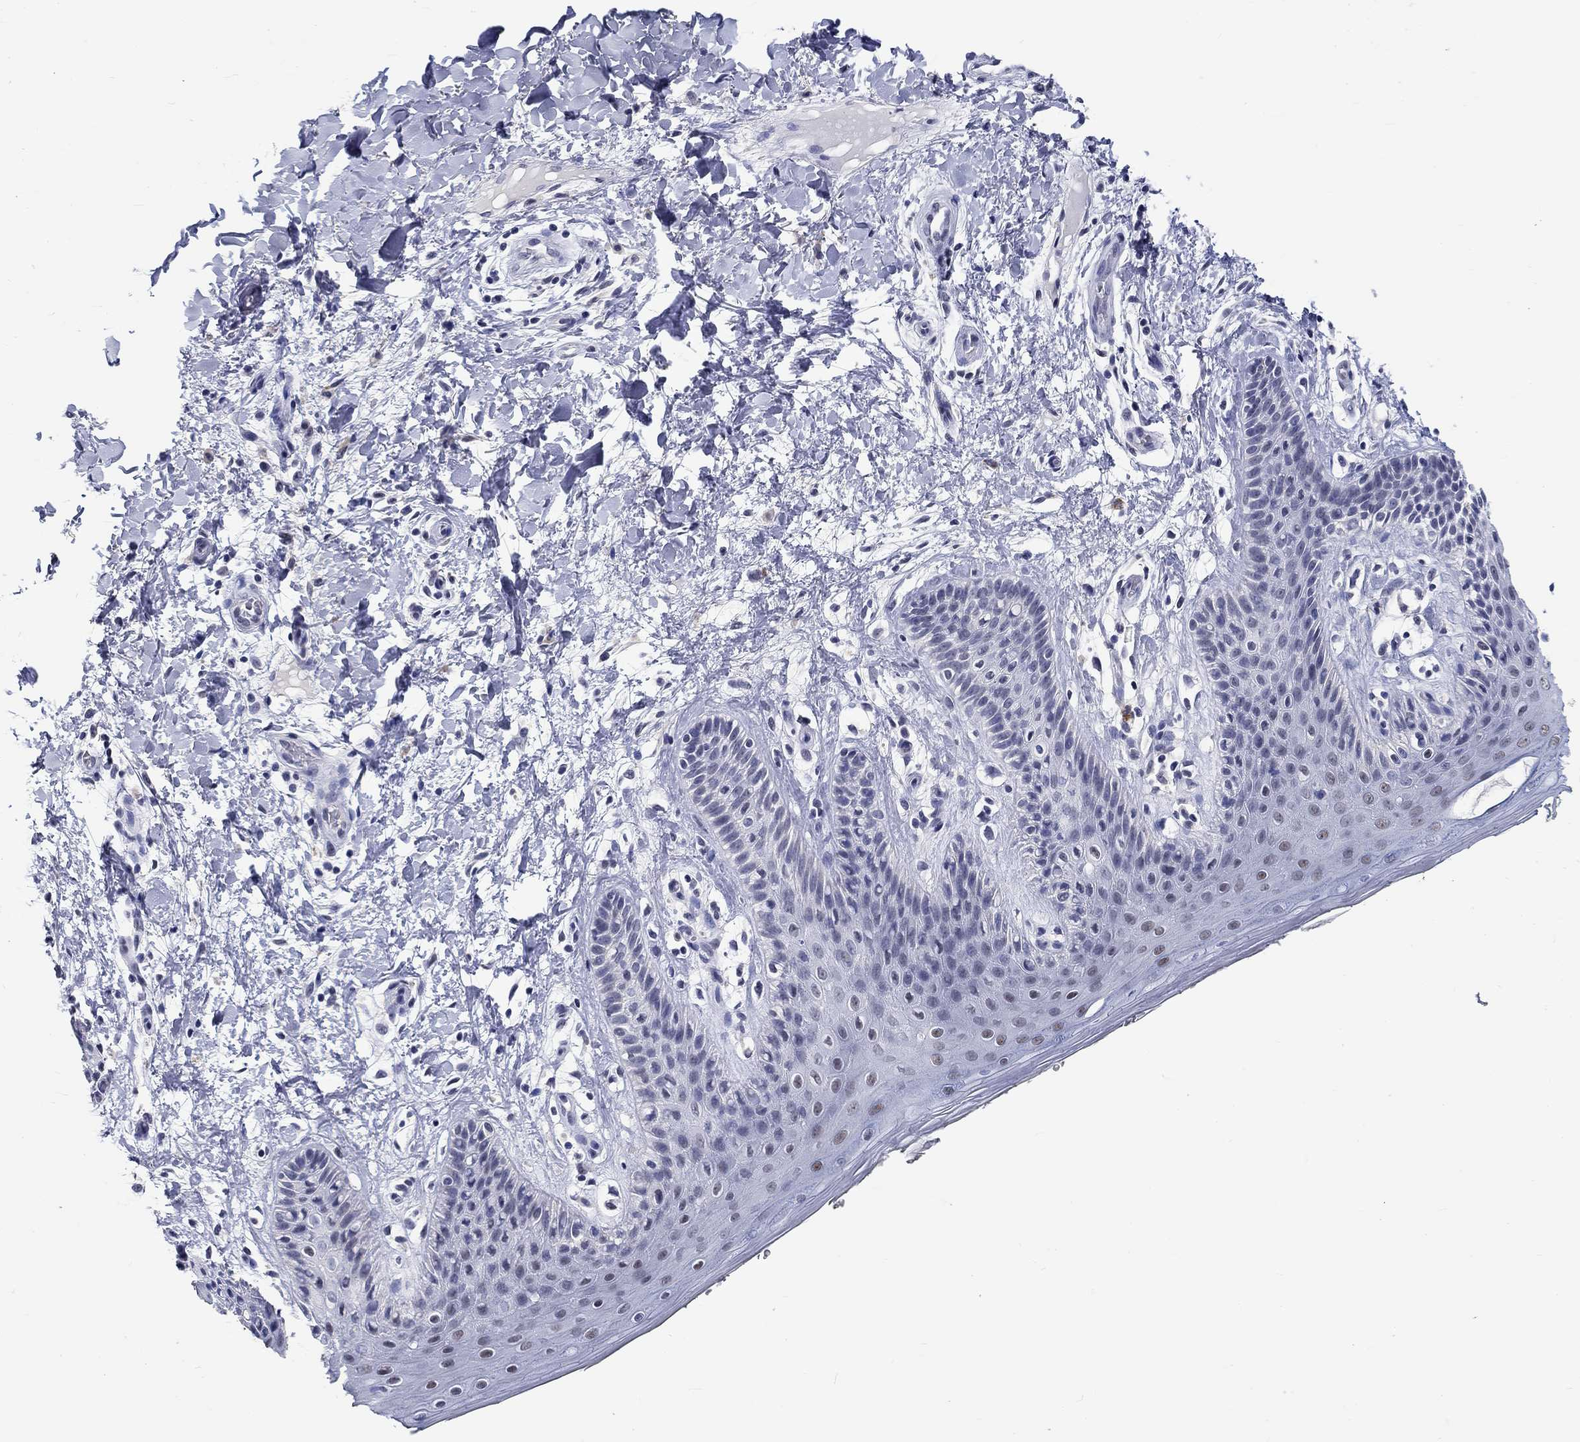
{"staining": {"intensity": "weak", "quantity": "<25%", "location": "nuclear"}, "tissue": "skin", "cell_type": "Epidermal cells", "image_type": "normal", "snomed": [{"axis": "morphology", "description": "Normal tissue, NOS"}, {"axis": "topography", "description": "Anal"}], "caption": "Immunohistochemistry photomicrograph of benign human skin stained for a protein (brown), which shows no expression in epidermal cells.", "gene": "GRIN1", "patient": {"sex": "male", "age": 36}}